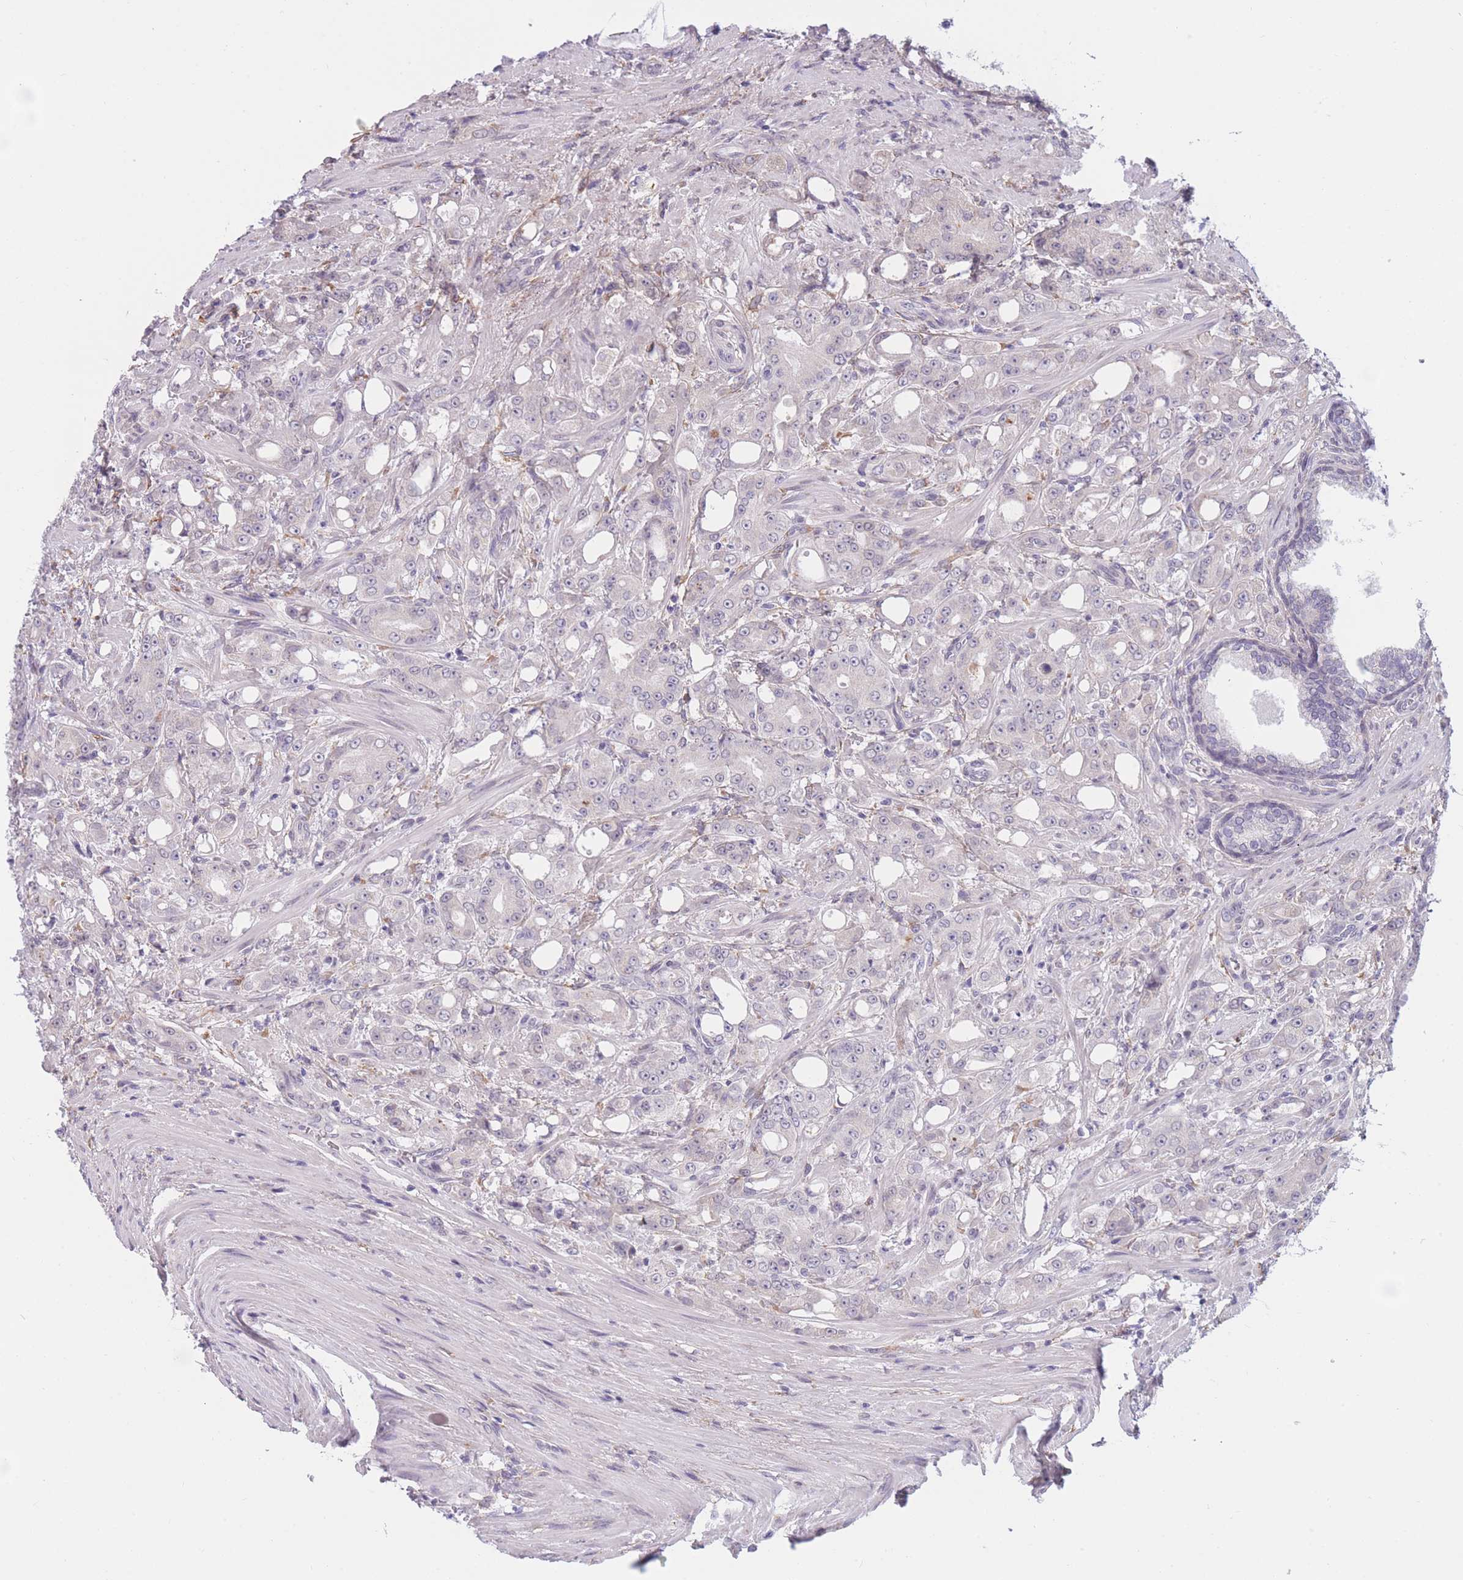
{"staining": {"intensity": "negative", "quantity": "none", "location": "none"}, "tissue": "prostate cancer", "cell_type": "Tumor cells", "image_type": "cancer", "snomed": [{"axis": "morphology", "description": "Adenocarcinoma, High grade"}, {"axis": "topography", "description": "Prostate"}], "caption": "This is a histopathology image of IHC staining of high-grade adenocarcinoma (prostate), which shows no staining in tumor cells.", "gene": "COL27A1", "patient": {"sex": "male", "age": 69}}